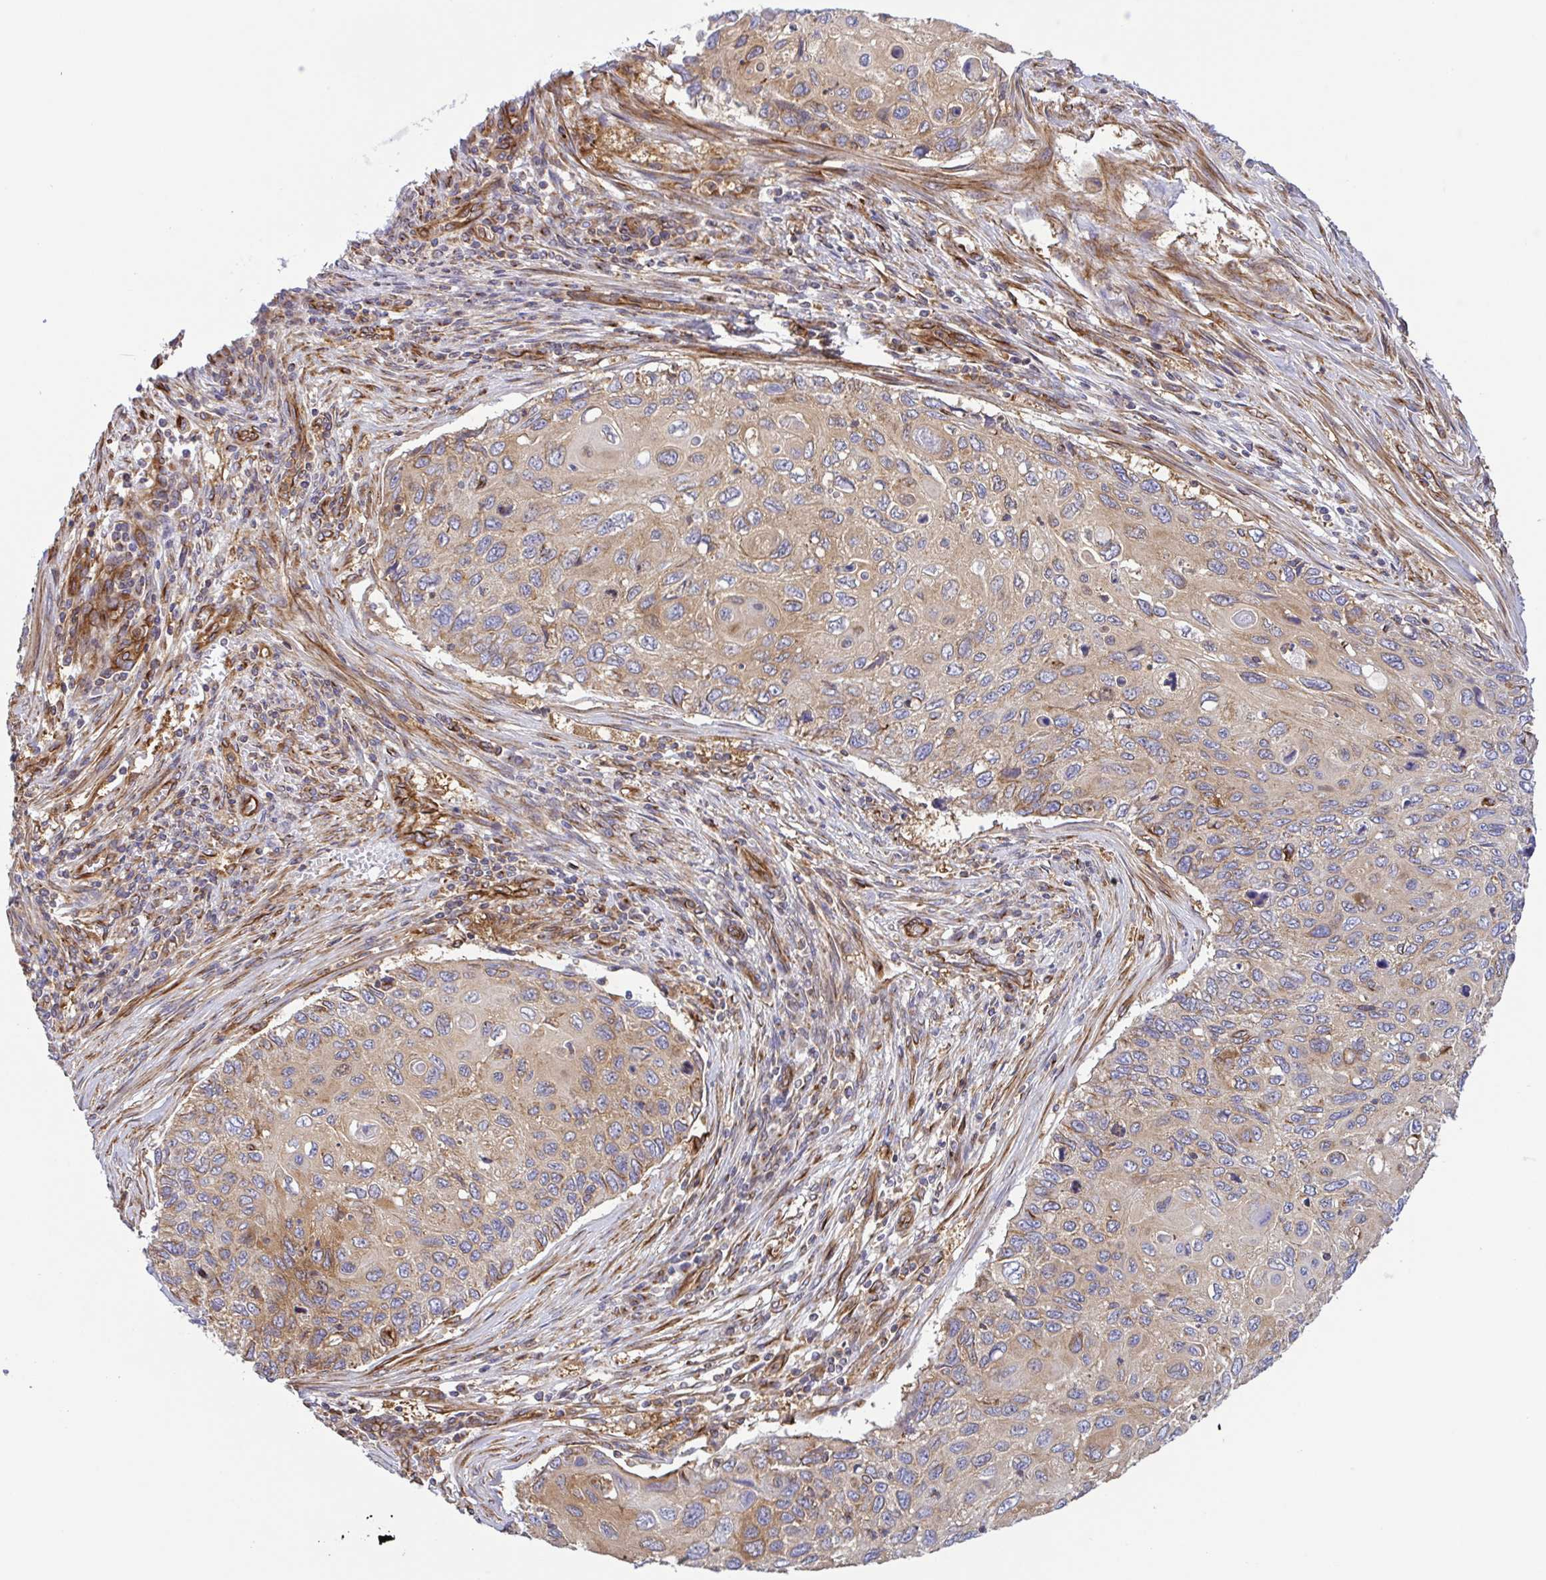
{"staining": {"intensity": "weak", "quantity": "25%-75%", "location": "cytoplasmic/membranous"}, "tissue": "cervical cancer", "cell_type": "Tumor cells", "image_type": "cancer", "snomed": [{"axis": "morphology", "description": "Squamous cell carcinoma, NOS"}, {"axis": "topography", "description": "Cervix"}], "caption": "Protein expression by immunohistochemistry reveals weak cytoplasmic/membranous staining in about 25%-75% of tumor cells in squamous cell carcinoma (cervical).", "gene": "KIF5B", "patient": {"sex": "female", "age": 70}}